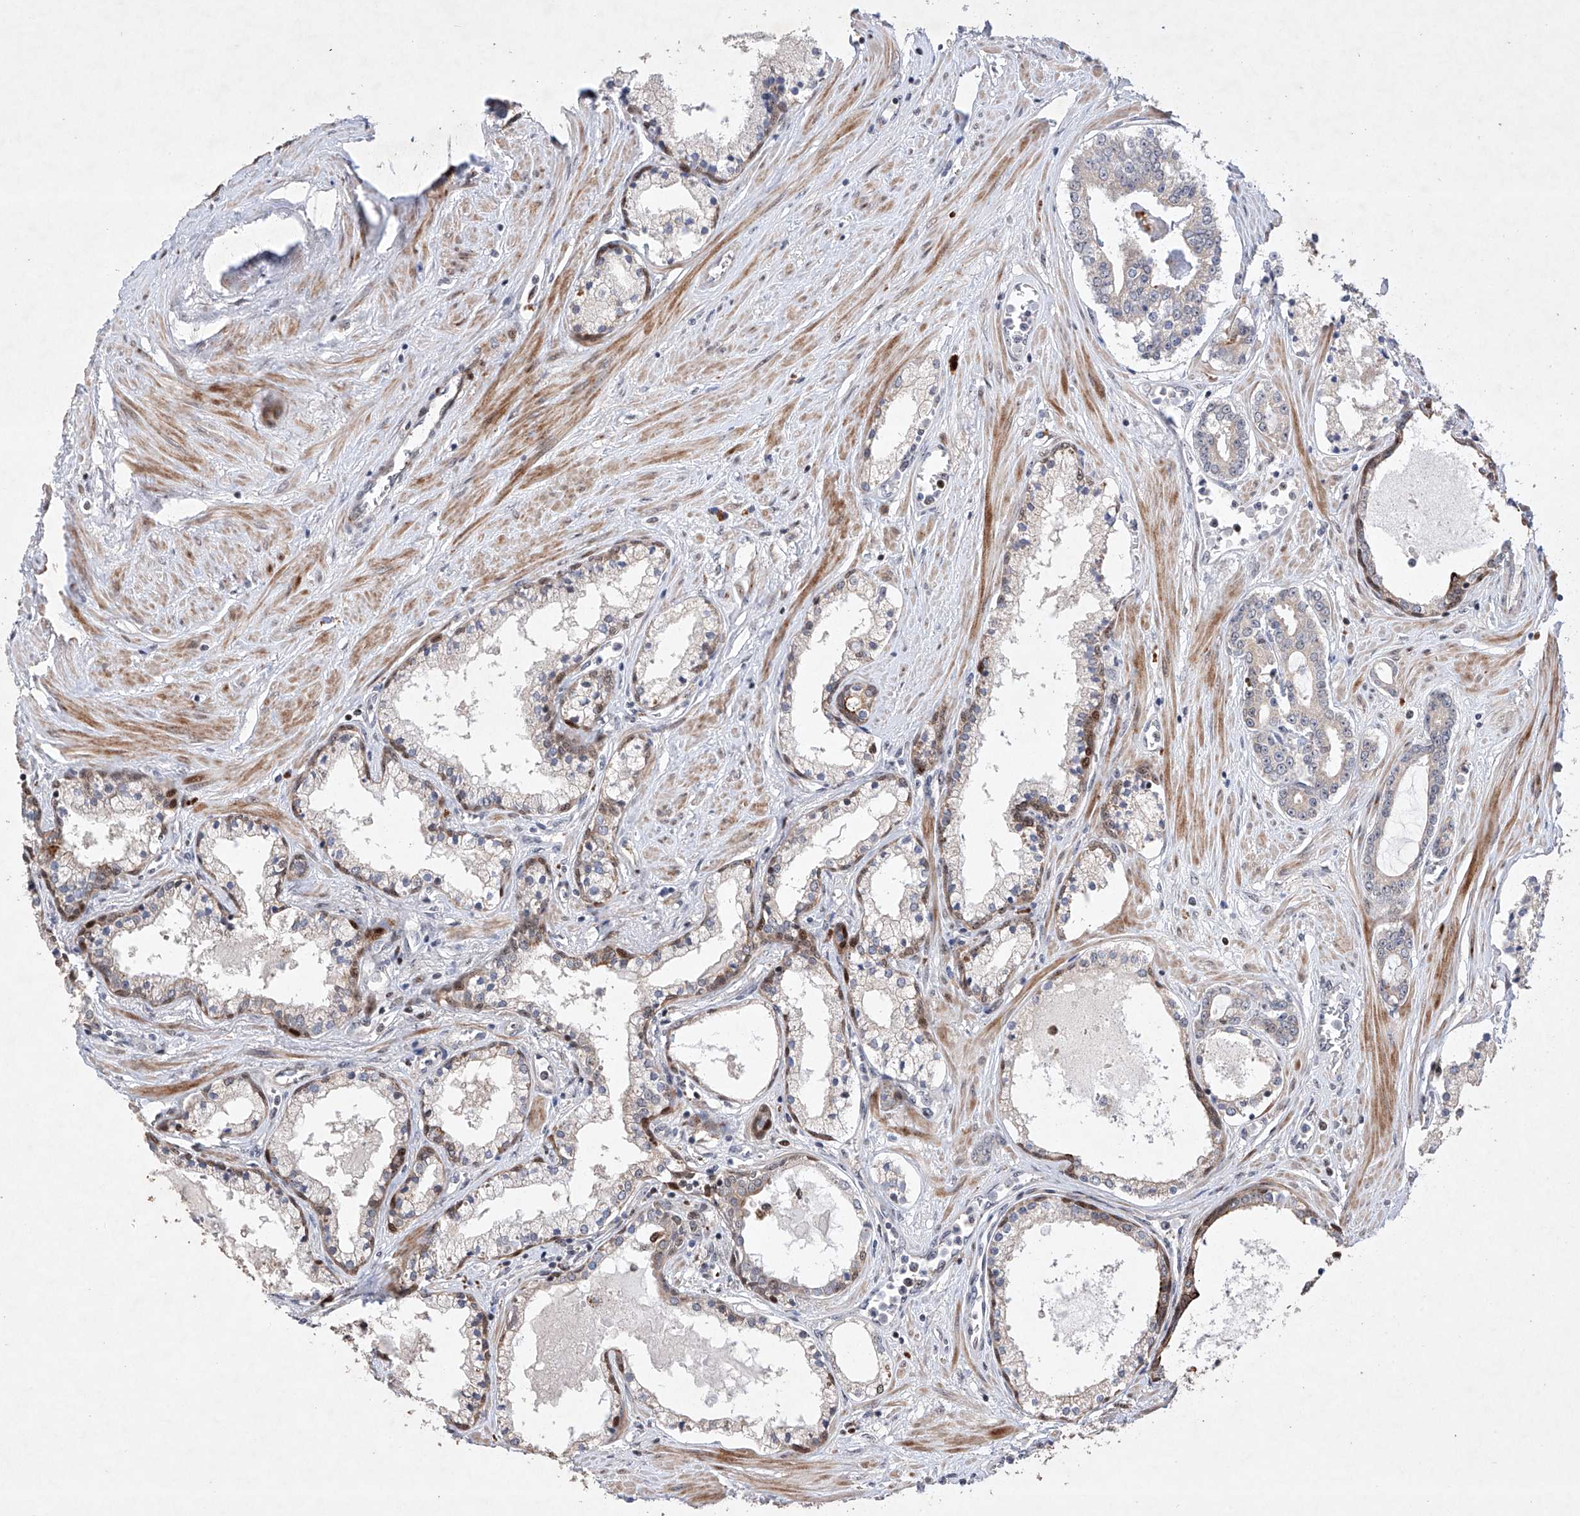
{"staining": {"intensity": "negative", "quantity": "none", "location": "none"}, "tissue": "prostate cancer", "cell_type": "Tumor cells", "image_type": "cancer", "snomed": [{"axis": "morphology", "description": "Adenocarcinoma, High grade"}, {"axis": "topography", "description": "Prostate"}], "caption": "High magnification brightfield microscopy of prostate cancer (adenocarcinoma (high-grade)) stained with DAB (3,3'-diaminobenzidine) (brown) and counterstained with hematoxylin (blue): tumor cells show no significant staining.", "gene": "AFG1L", "patient": {"sex": "male", "age": 58}}